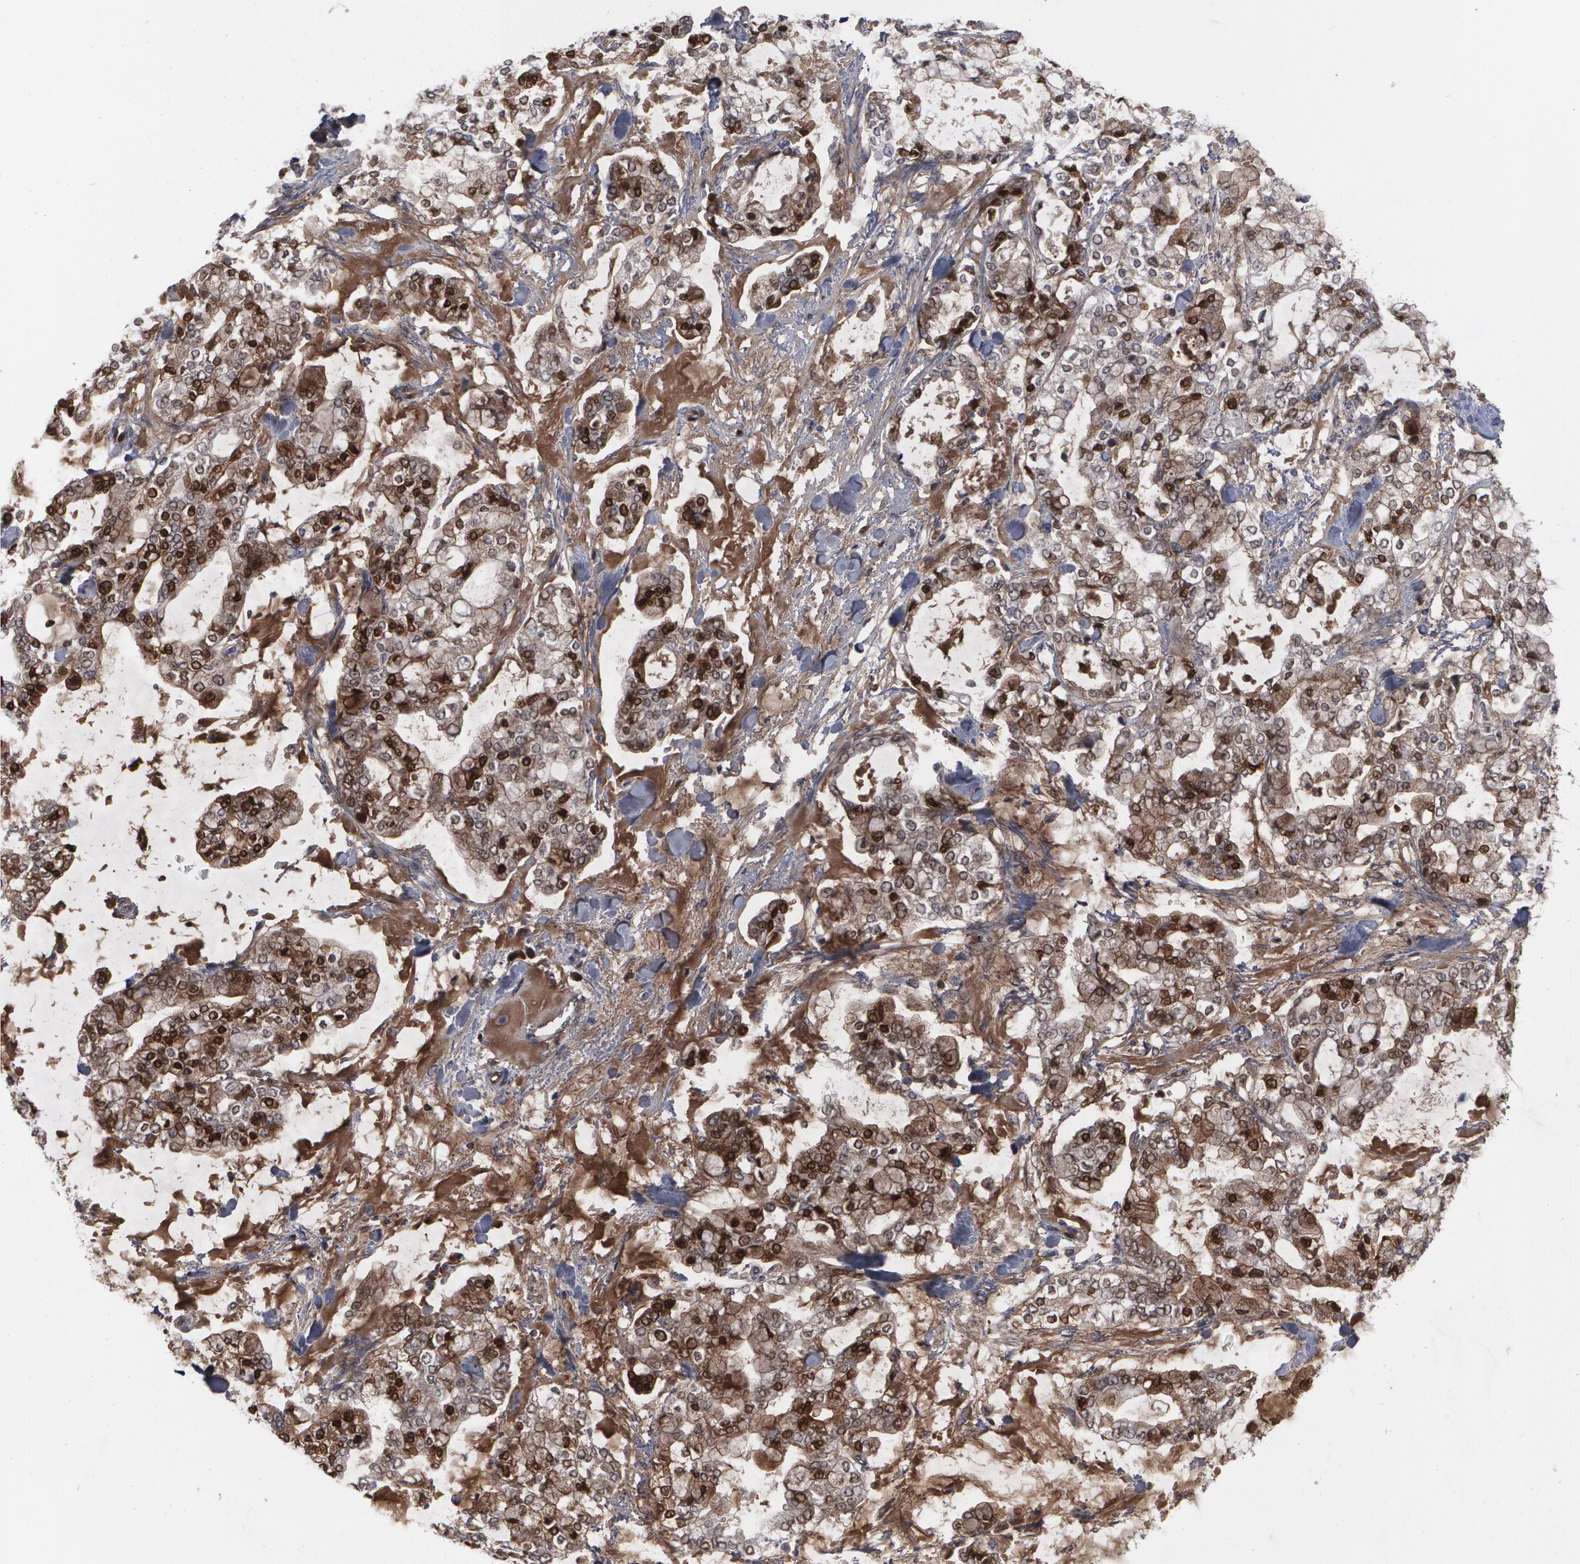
{"staining": {"intensity": "moderate", "quantity": "25%-75%", "location": "cytoplasmic/membranous,nuclear"}, "tissue": "stomach cancer", "cell_type": "Tumor cells", "image_type": "cancer", "snomed": [{"axis": "morphology", "description": "Normal tissue, NOS"}, {"axis": "morphology", "description": "Adenocarcinoma, NOS"}, {"axis": "topography", "description": "Stomach, upper"}, {"axis": "topography", "description": "Stomach"}], "caption": "Immunohistochemistry (IHC) (DAB) staining of adenocarcinoma (stomach) shows moderate cytoplasmic/membranous and nuclear protein positivity in about 25%-75% of tumor cells.", "gene": "LRG1", "patient": {"sex": "male", "age": 76}}